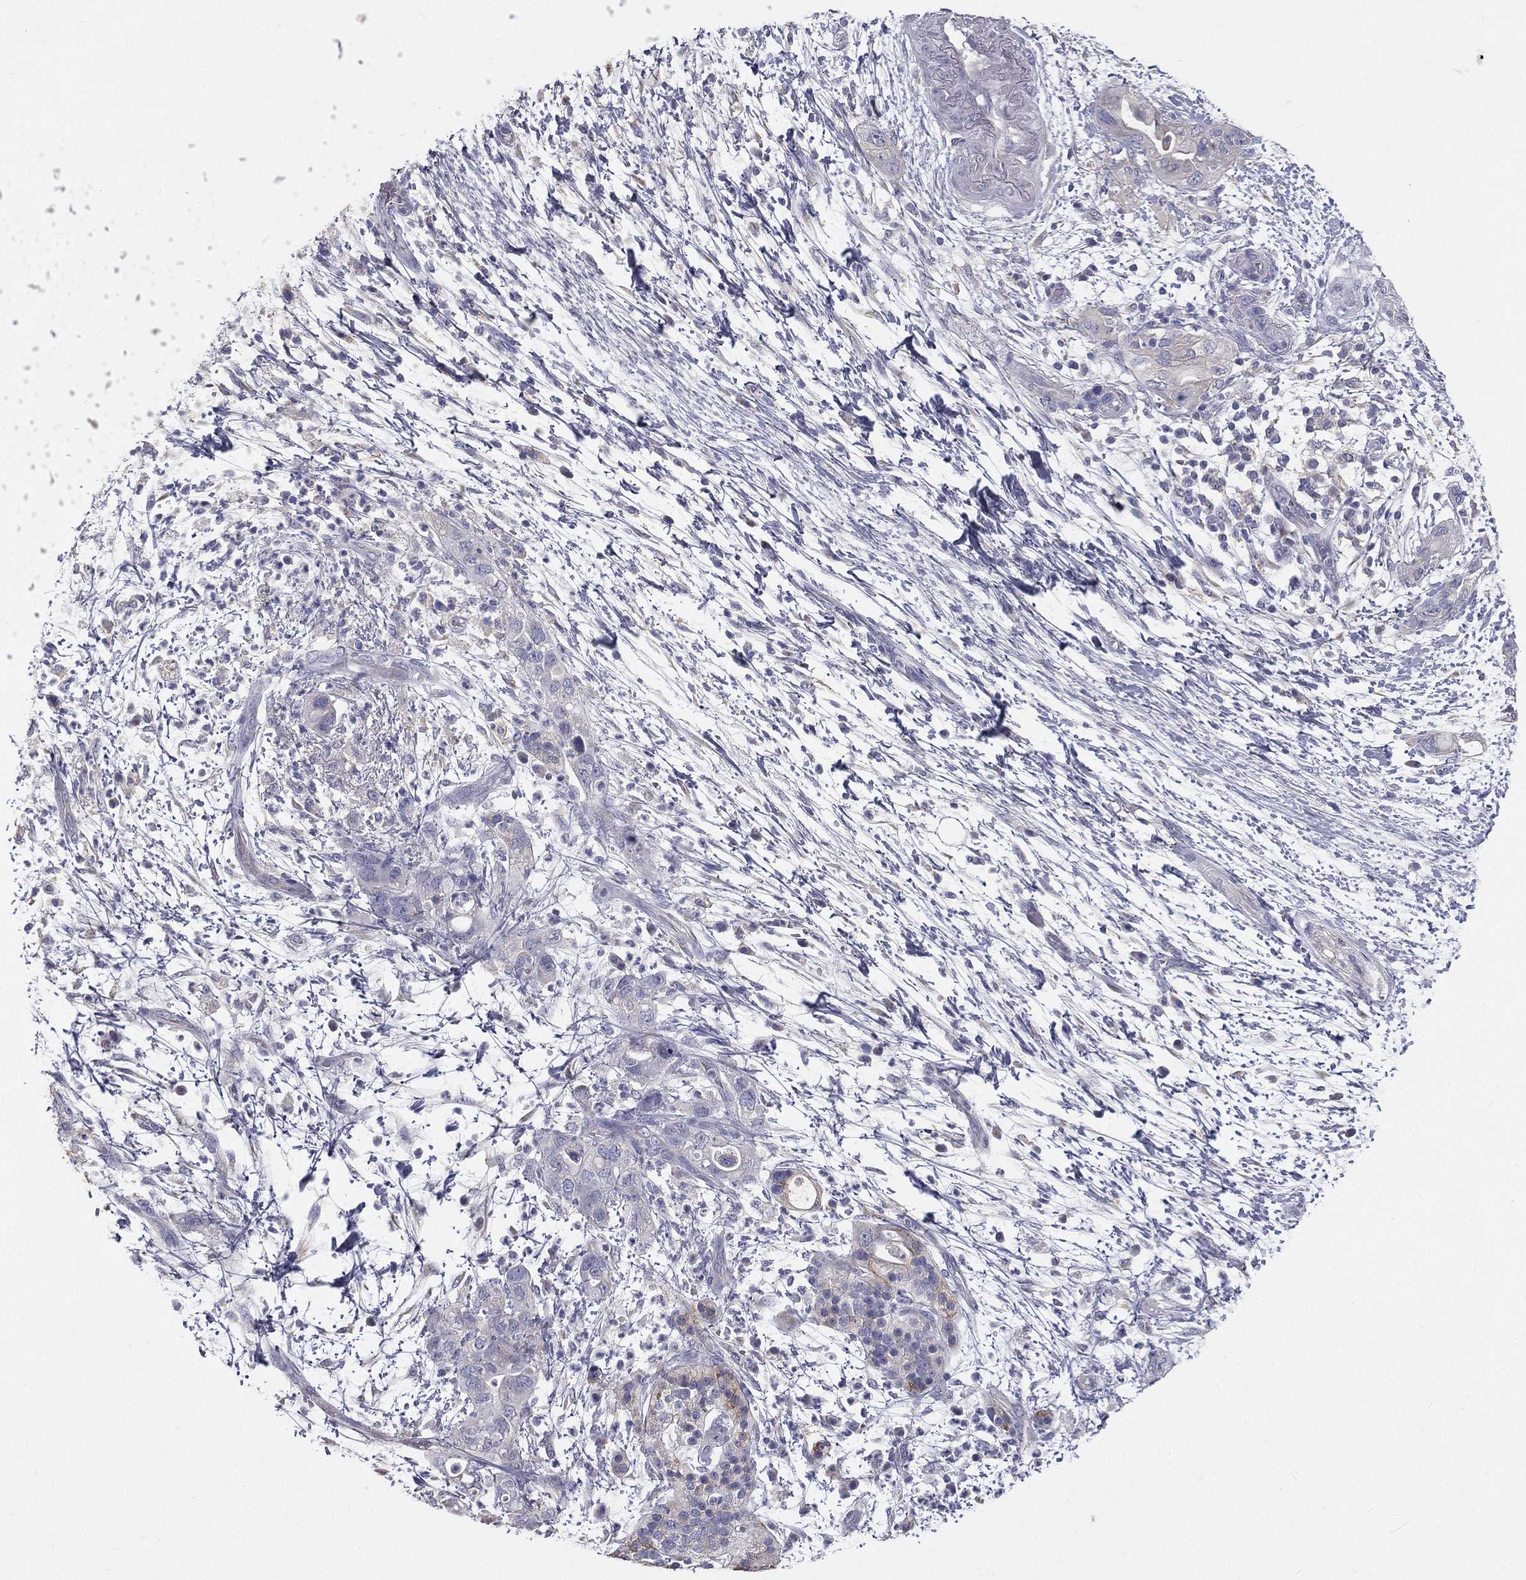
{"staining": {"intensity": "negative", "quantity": "none", "location": "none"}, "tissue": "pancreatic cancer", "cell_type": "Tumor cells", "image_type": "cancer", "snomed": [{"axis": "morphology", "description": "Adenocarcinoma, NOS"}, {"axis": "topography", "description": "Pancreas"}], "caption": "Immunohistochemical staining of pancreatic cancer demonstrates no significant positivity in tumor cells. Nuclei are stained in blue.", "gene": "MUC13", "patient": {"sex": "female", "age": 72}}